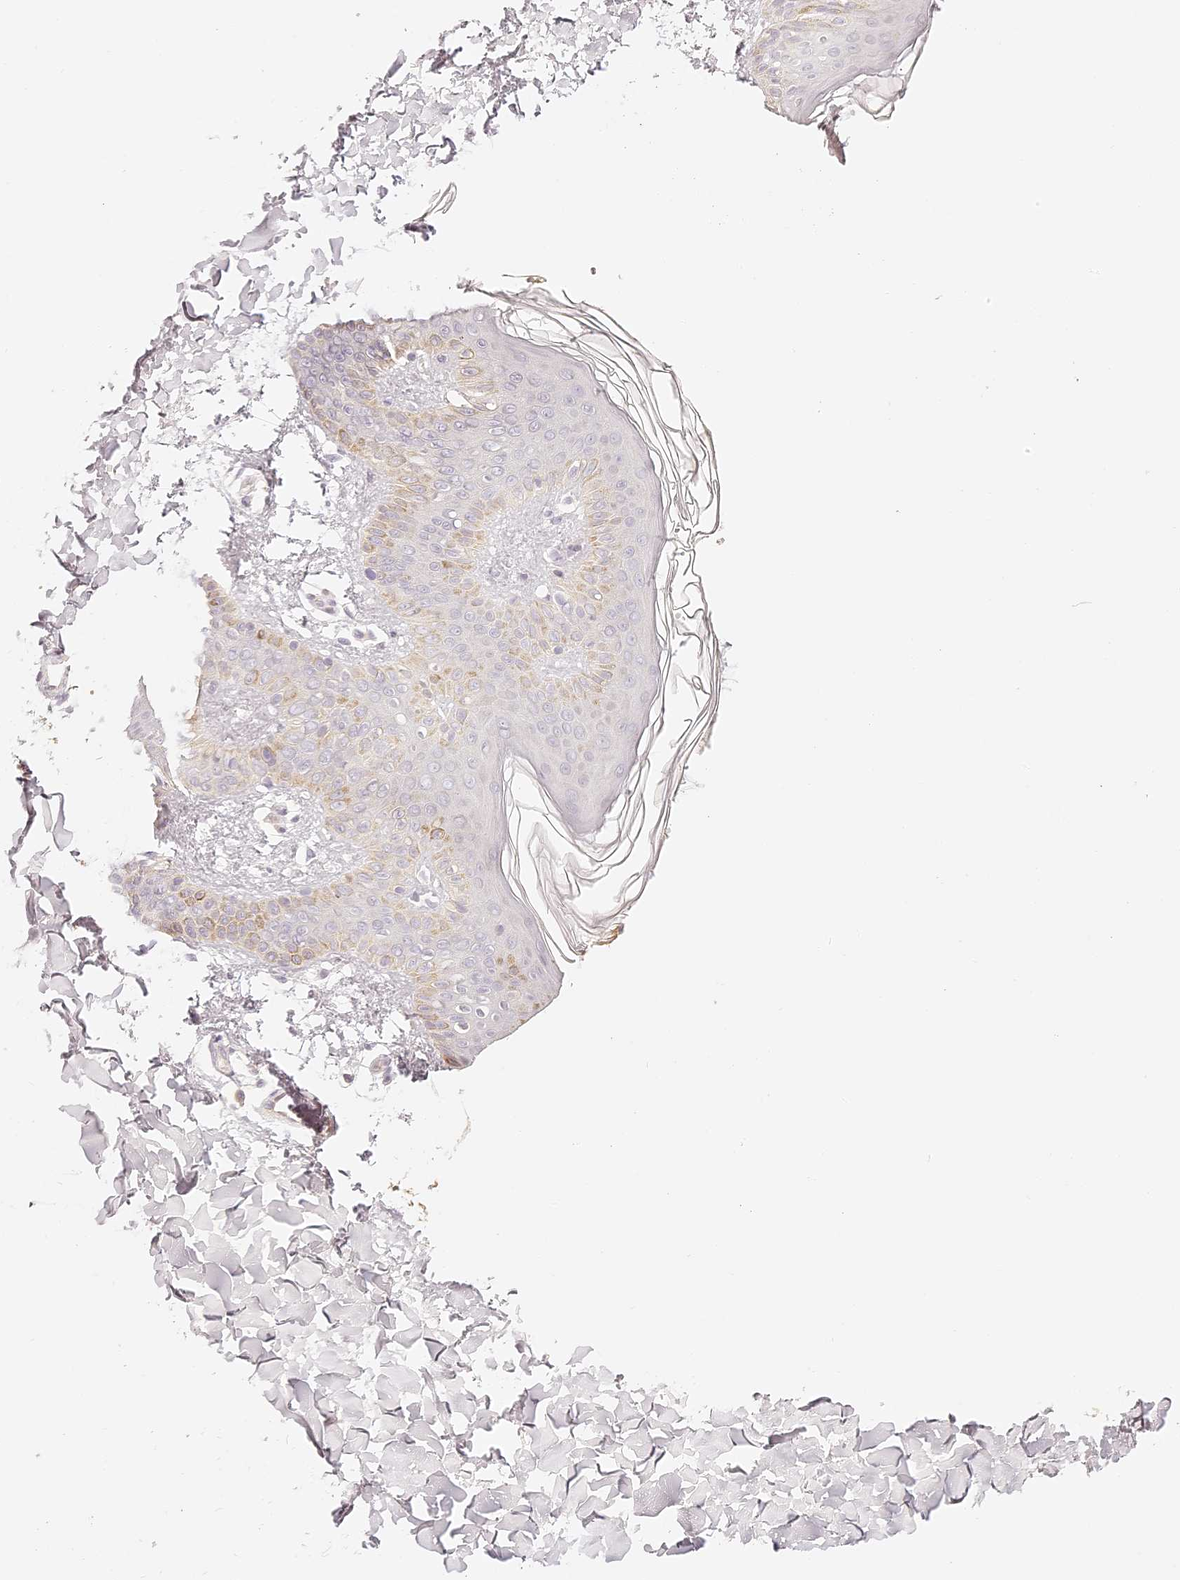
{"staining": {"intensity": "negative", "quantity": "none", "location": "none"}, "tissue": "skin", "cell_type": "Fibroblasts", "image_type": "normal", "snomed": [{"axis": "morphology", "description": "Normal tissue, NOS"}, {"axis": "morphology", "description": "Neoplasm, benign, NOS"}, {"axis": "topography", "description": "Skin"}, {"axis": "topography", "description": "Soft tissue"}], "caption": "This is an IHC photomicrograph of unremarkable human skin. There is no positivity in fibroblasts.", "gene": "TRIM45", "patient": {"sex": "male", "age": 26}}